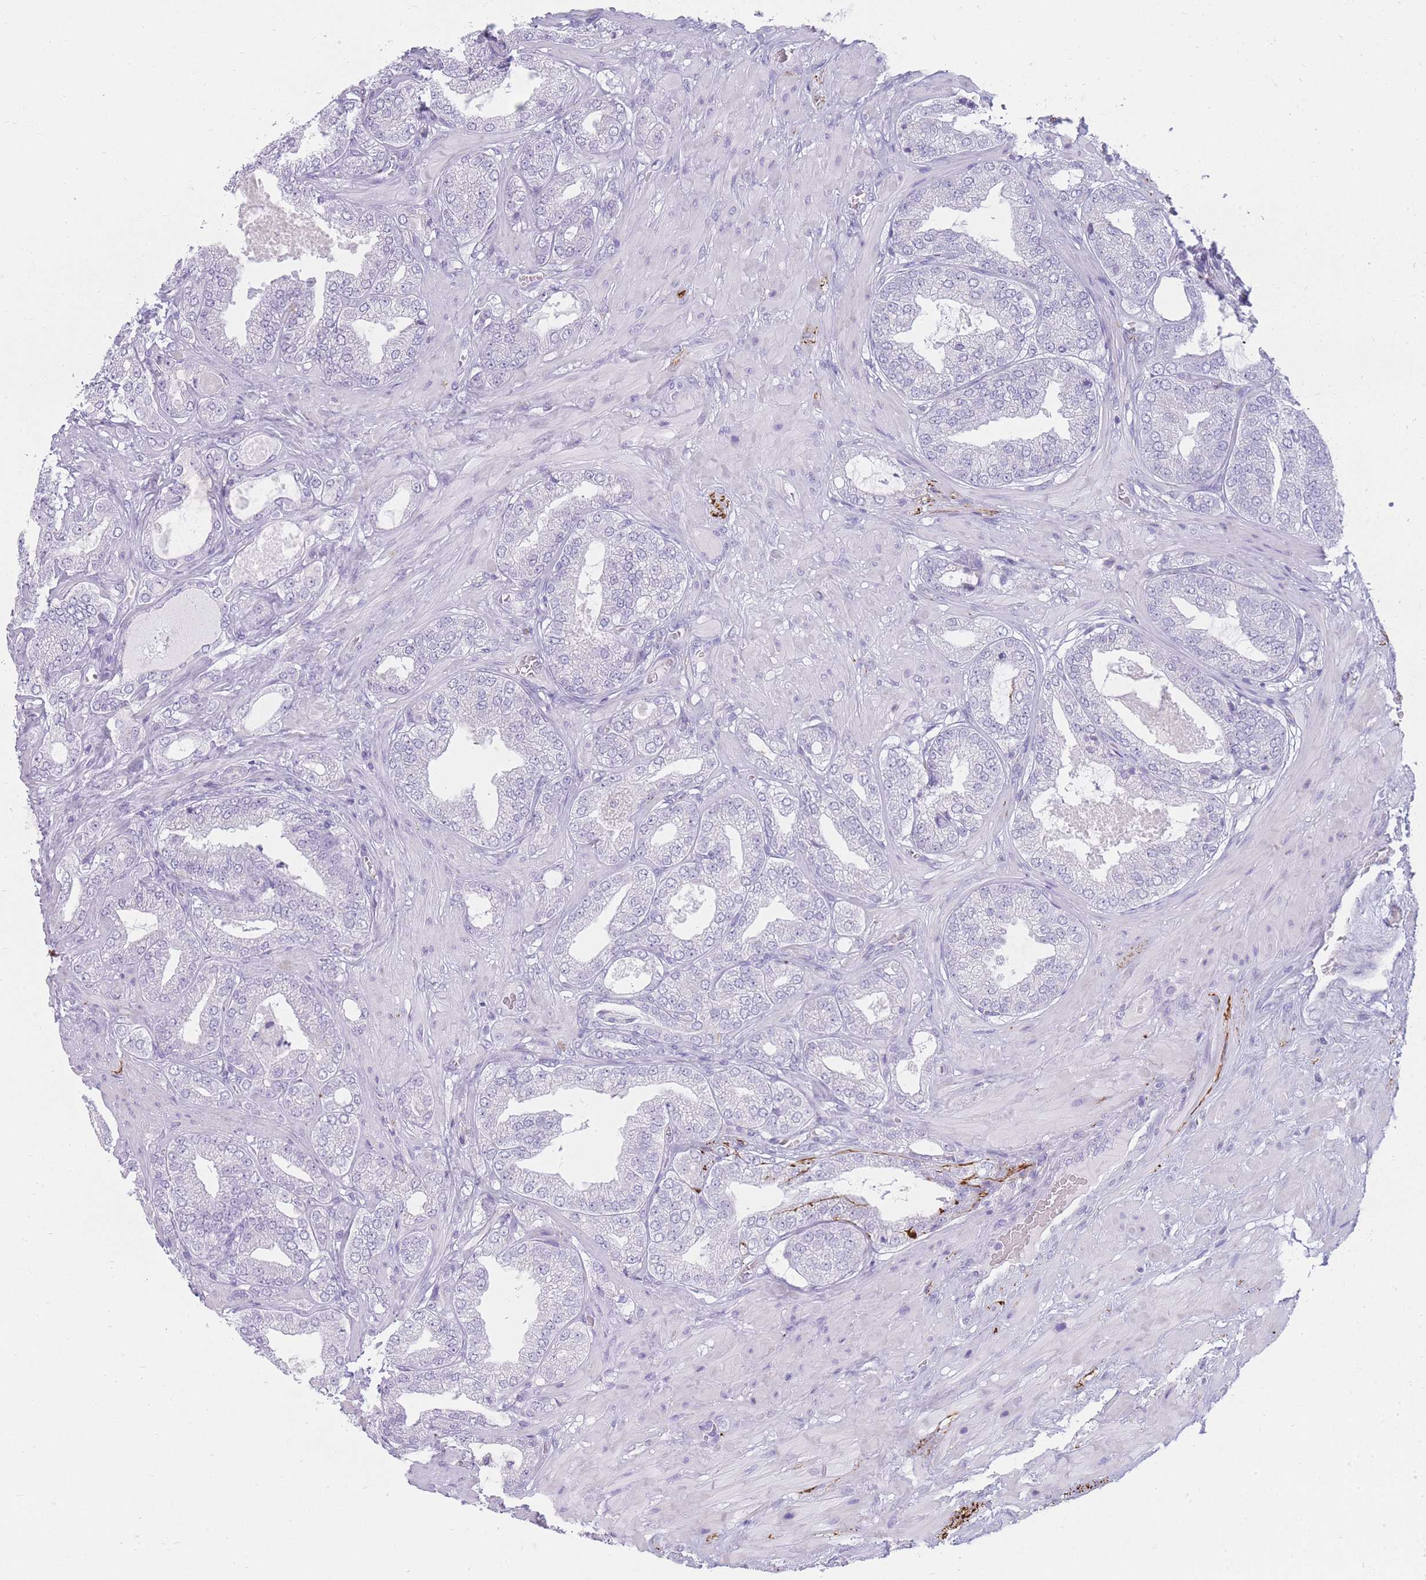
{"staining": {"intensity": "negative", "quantity": "none", "location": "none"}, "tissue": "prostate cancer", "cell_type": "Tumor cells", "image_type": "cancer", "snomed": [{"axis": "morphology", "description": "Adenocarcinoma, Low grade"}, {"axis": "topography", "description": "Prostate"}], "caption": "This image is of prostate cancer (adenocarcinoma (low-grade)) stained with immunohistochemistry to label a protein in brown with the nuclei are counter-stained blue. There is no positivity in tumor cells. (Immunohistochemistry (ihc), brightfield microscopy, high magnification).", "gene": "UPK1A", "patient": {"sex": "male", "age": 63}}